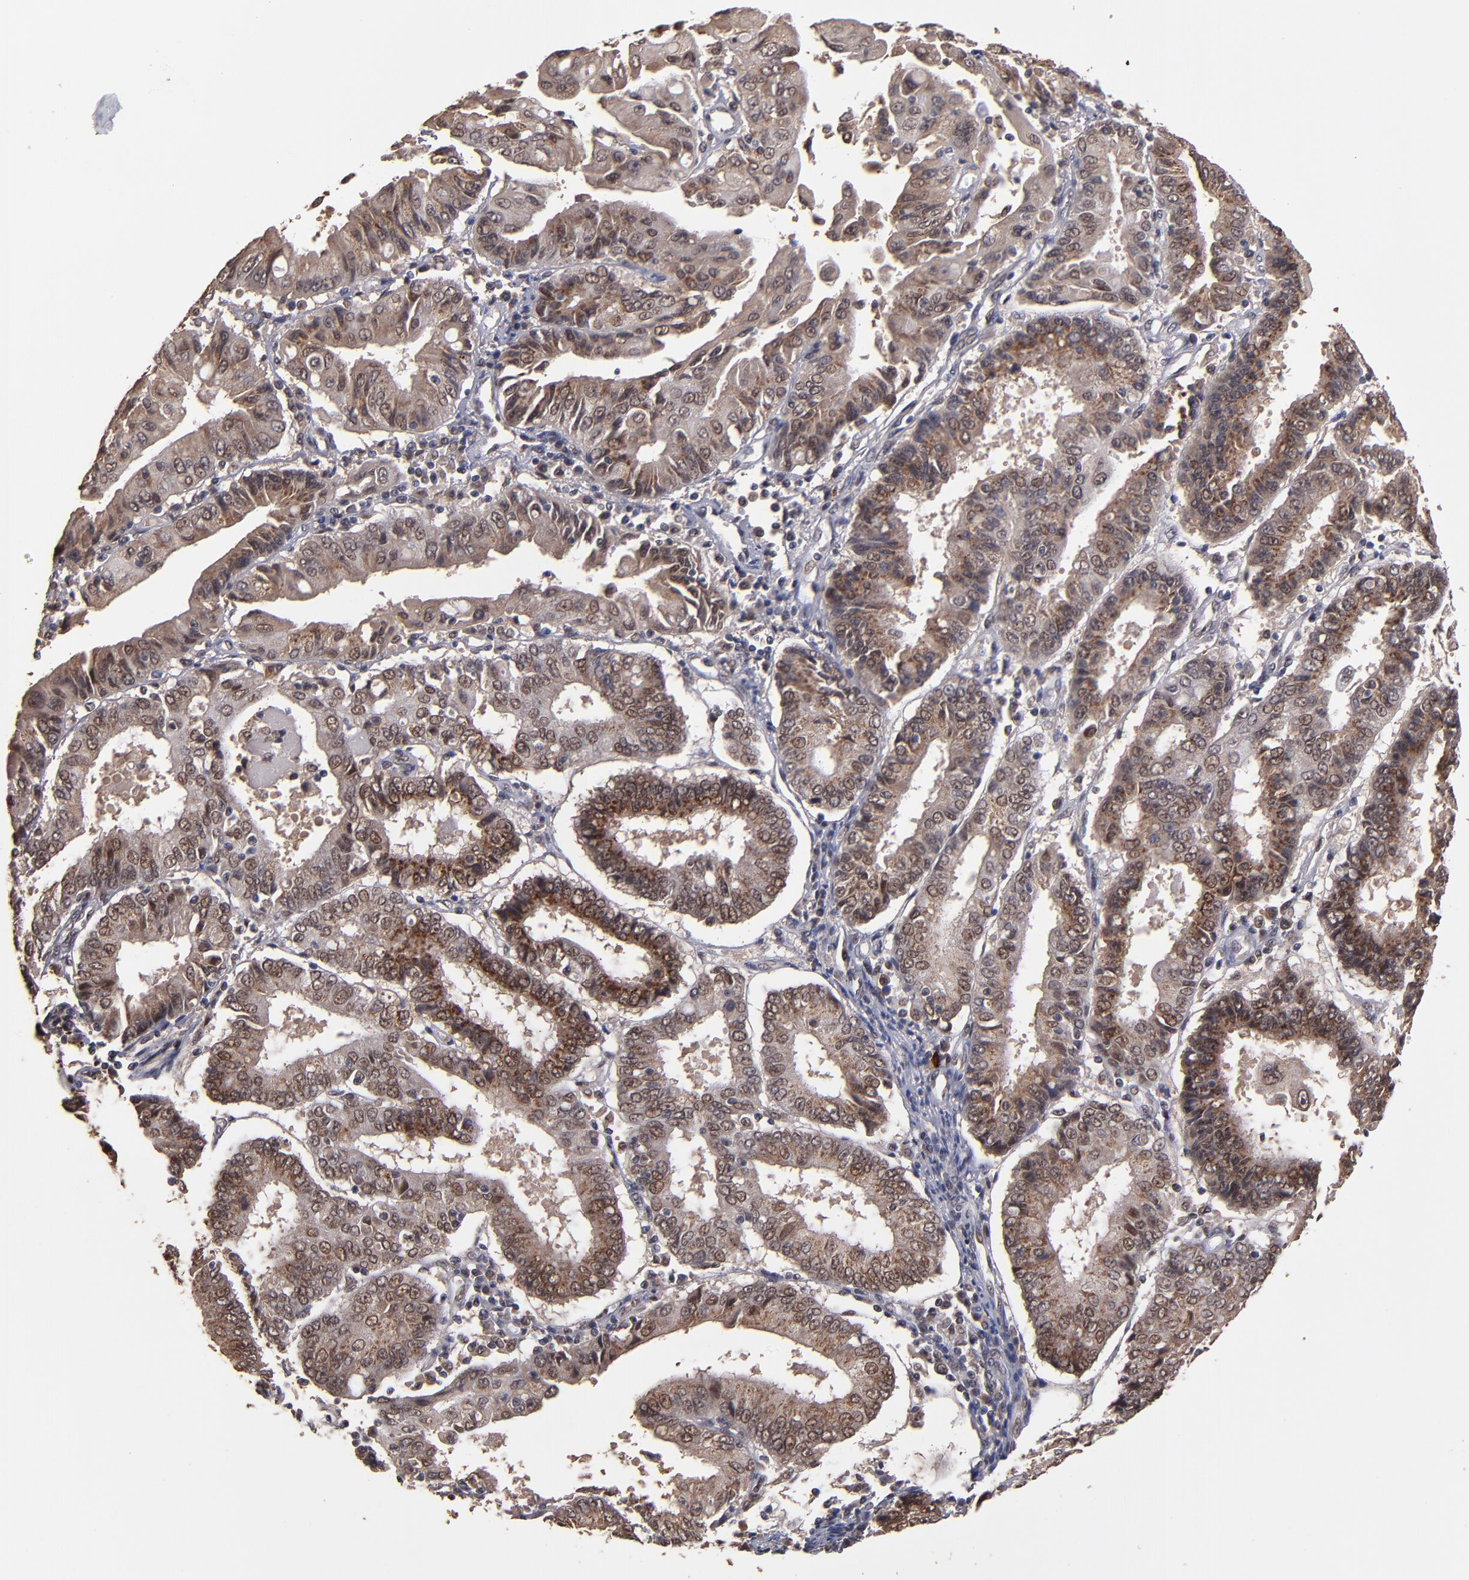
{"staining": {"intensity": "weak", "quantity": ">75%", "location": "cytoplasmic/membranous"}, "tissue": "endometrial cancer", "cell_type": "Tumor cells", "image_type": "cancer", "snomed": [{"axis": "morphology", "description": "Adenocarcinoma, NOS"}, {"axis": "topography", "description": "Endometrium"}], "caption": "This micrograph exhibits immunohistochemistry staining of endometrial cancer, with low weak cytoplasmic/membranous positivity in about >75% of tumor cells.", "gene": "EAPP", "patient": {"sex": "female", "age": 75}}